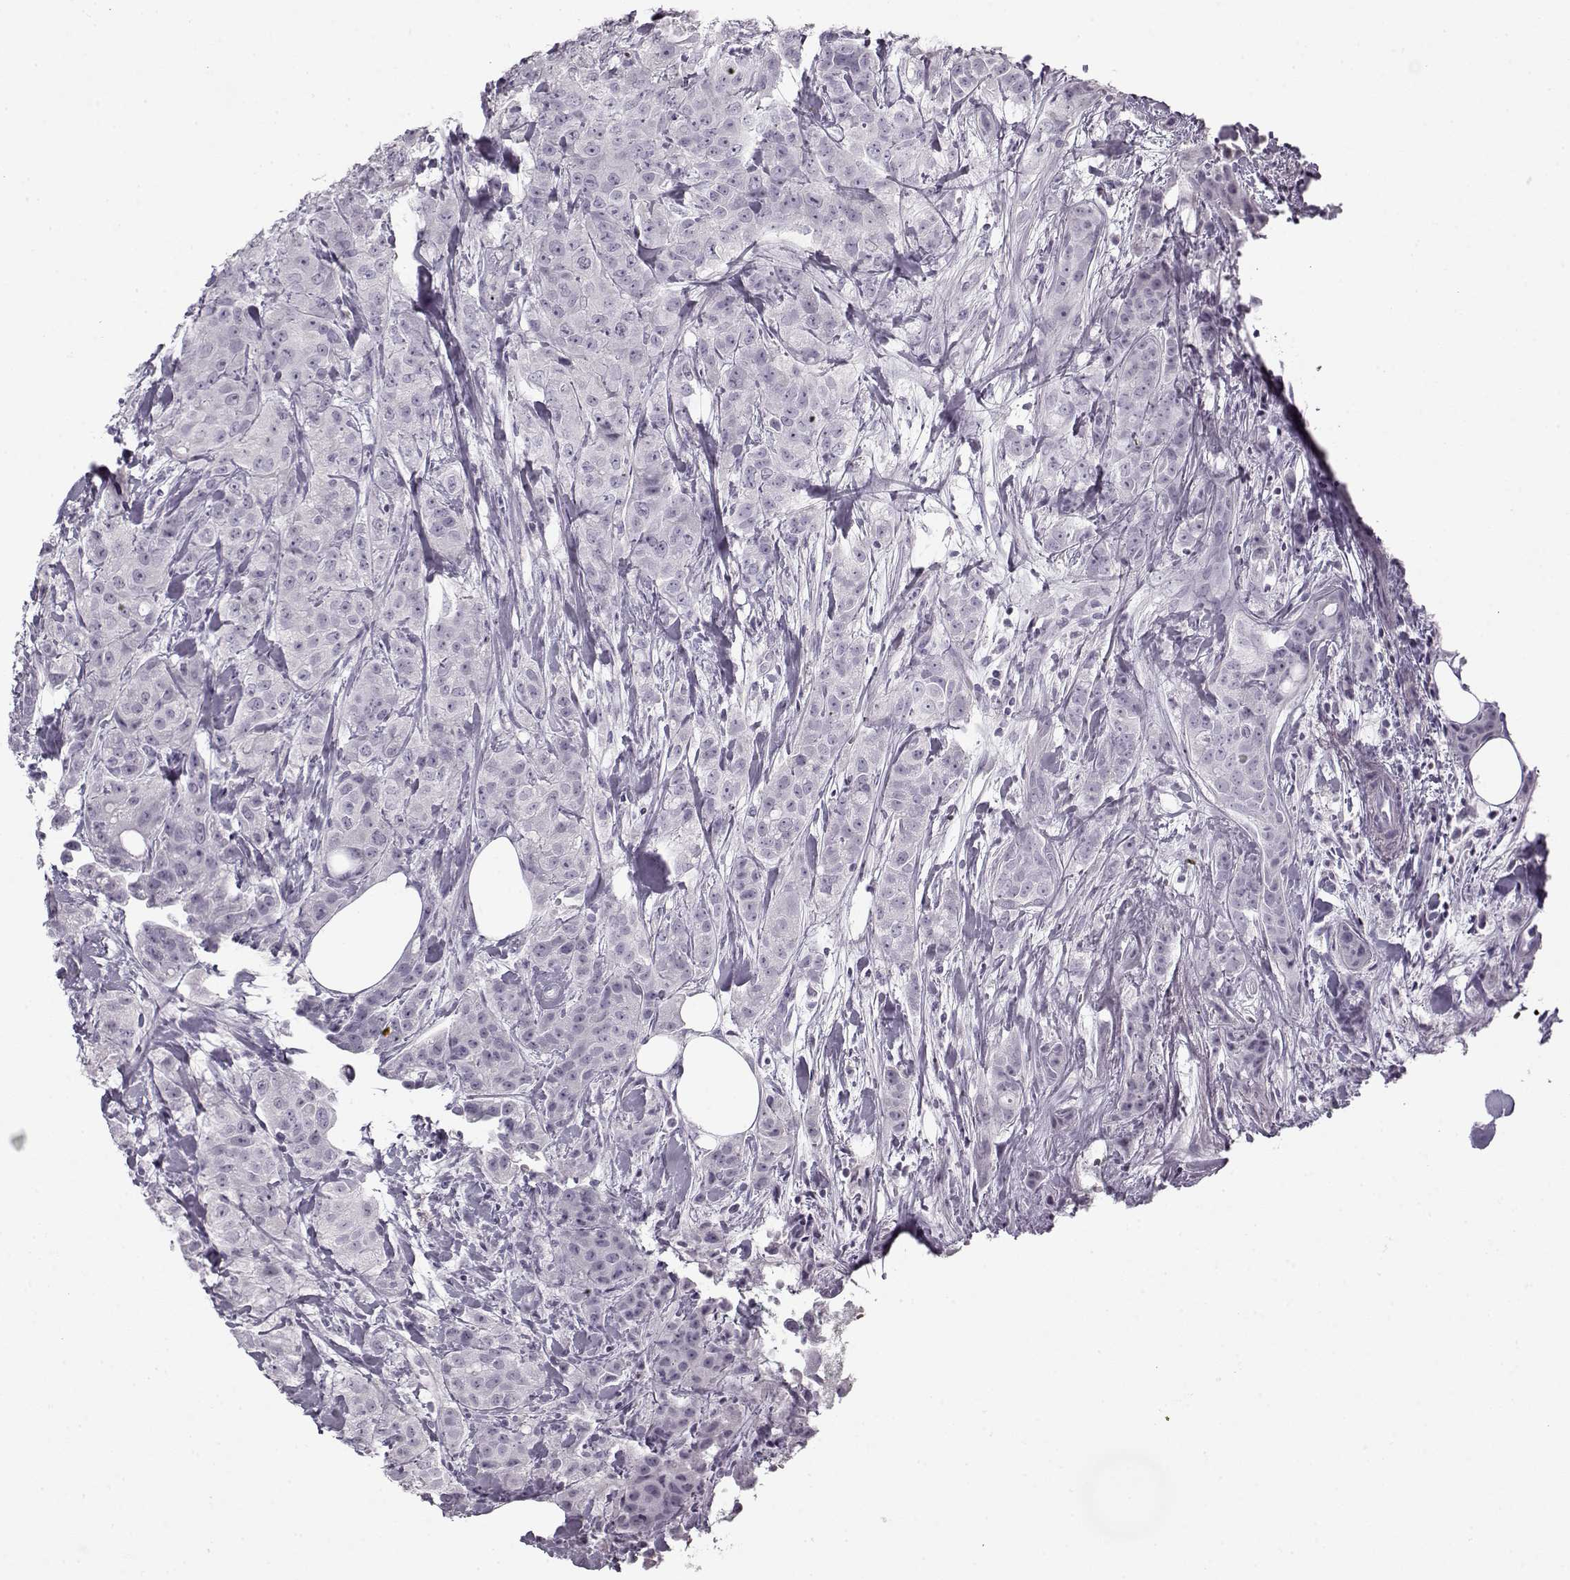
{"staining": {"intensity": "negative", "quantity": "none", "location": "none"}, "tissue": "breast cancer", "cell_type": "Tumor cells", "image_type": "cancer", "snomed": [{"axis": "morphology", "description": "Duct carcinoma"}, {"axis": "topography", "description": "Breast"}], "caption": "Protein analysis of breast cancer shows no significant staining in tumor cells. (DAB immunohistochemistry (IHC) visualized using brightfield microscopy, high magnification).", "gene": "PNMT", "patient": {"sex": "female", "age": 43}}